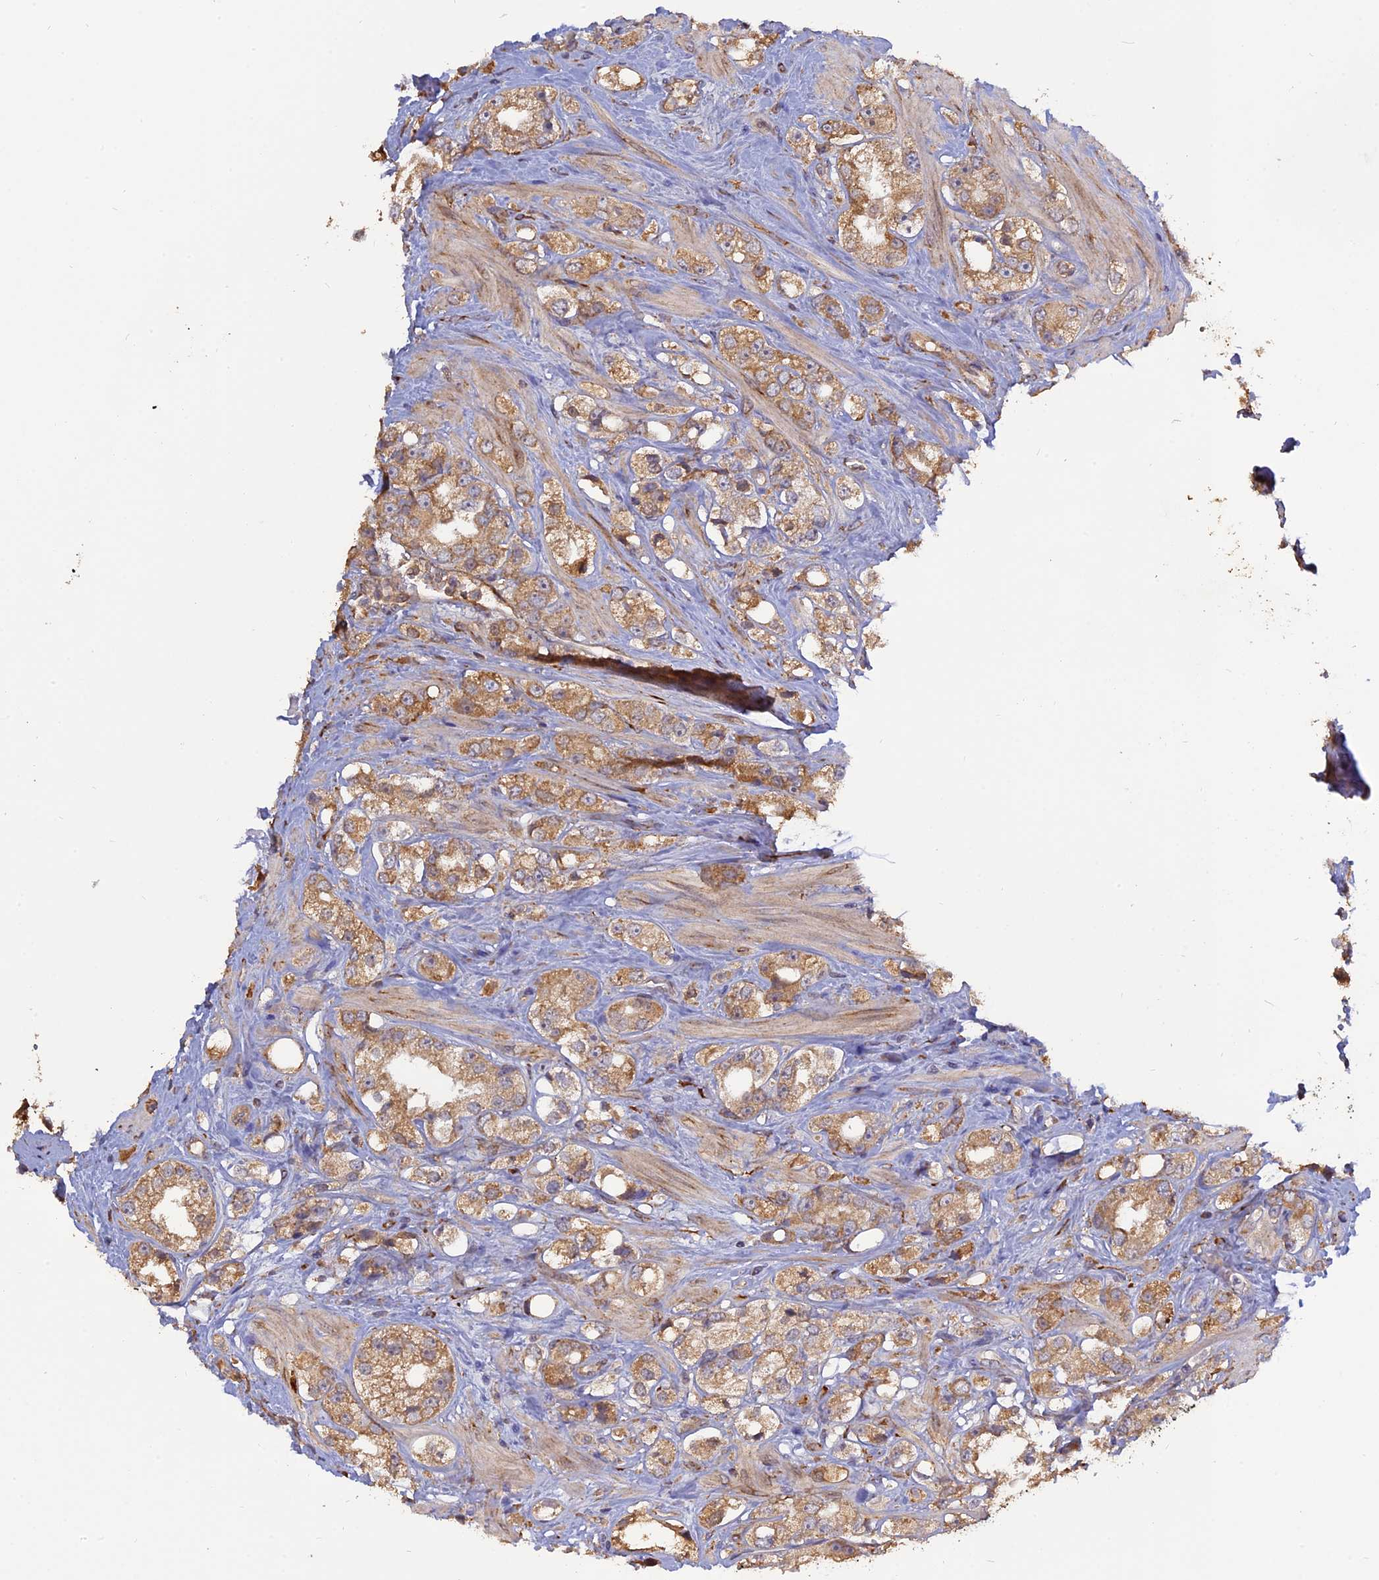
{"staining": {"intensity": "moderate", "quantity": ">75%", "location": "cytoplasmic/membranous"}, "tissue": "prostate cancer", "cell_type": "Tumor cells", "image_type": "cancer", "snomed": [{"axis": "morphology", "description": "Adenocarcinoma, NOS"}, {"axis": "topography", "description": "Prostate"}], "caption": "The micrograph demonstrates a brown stain indicating the presence of a protein in the cytoplasmic/membranous of tumor cells in prostate cancer (adenocarcinoma).", "gene": "PPIC", "patient": {"sex": "male", "age": 79}}